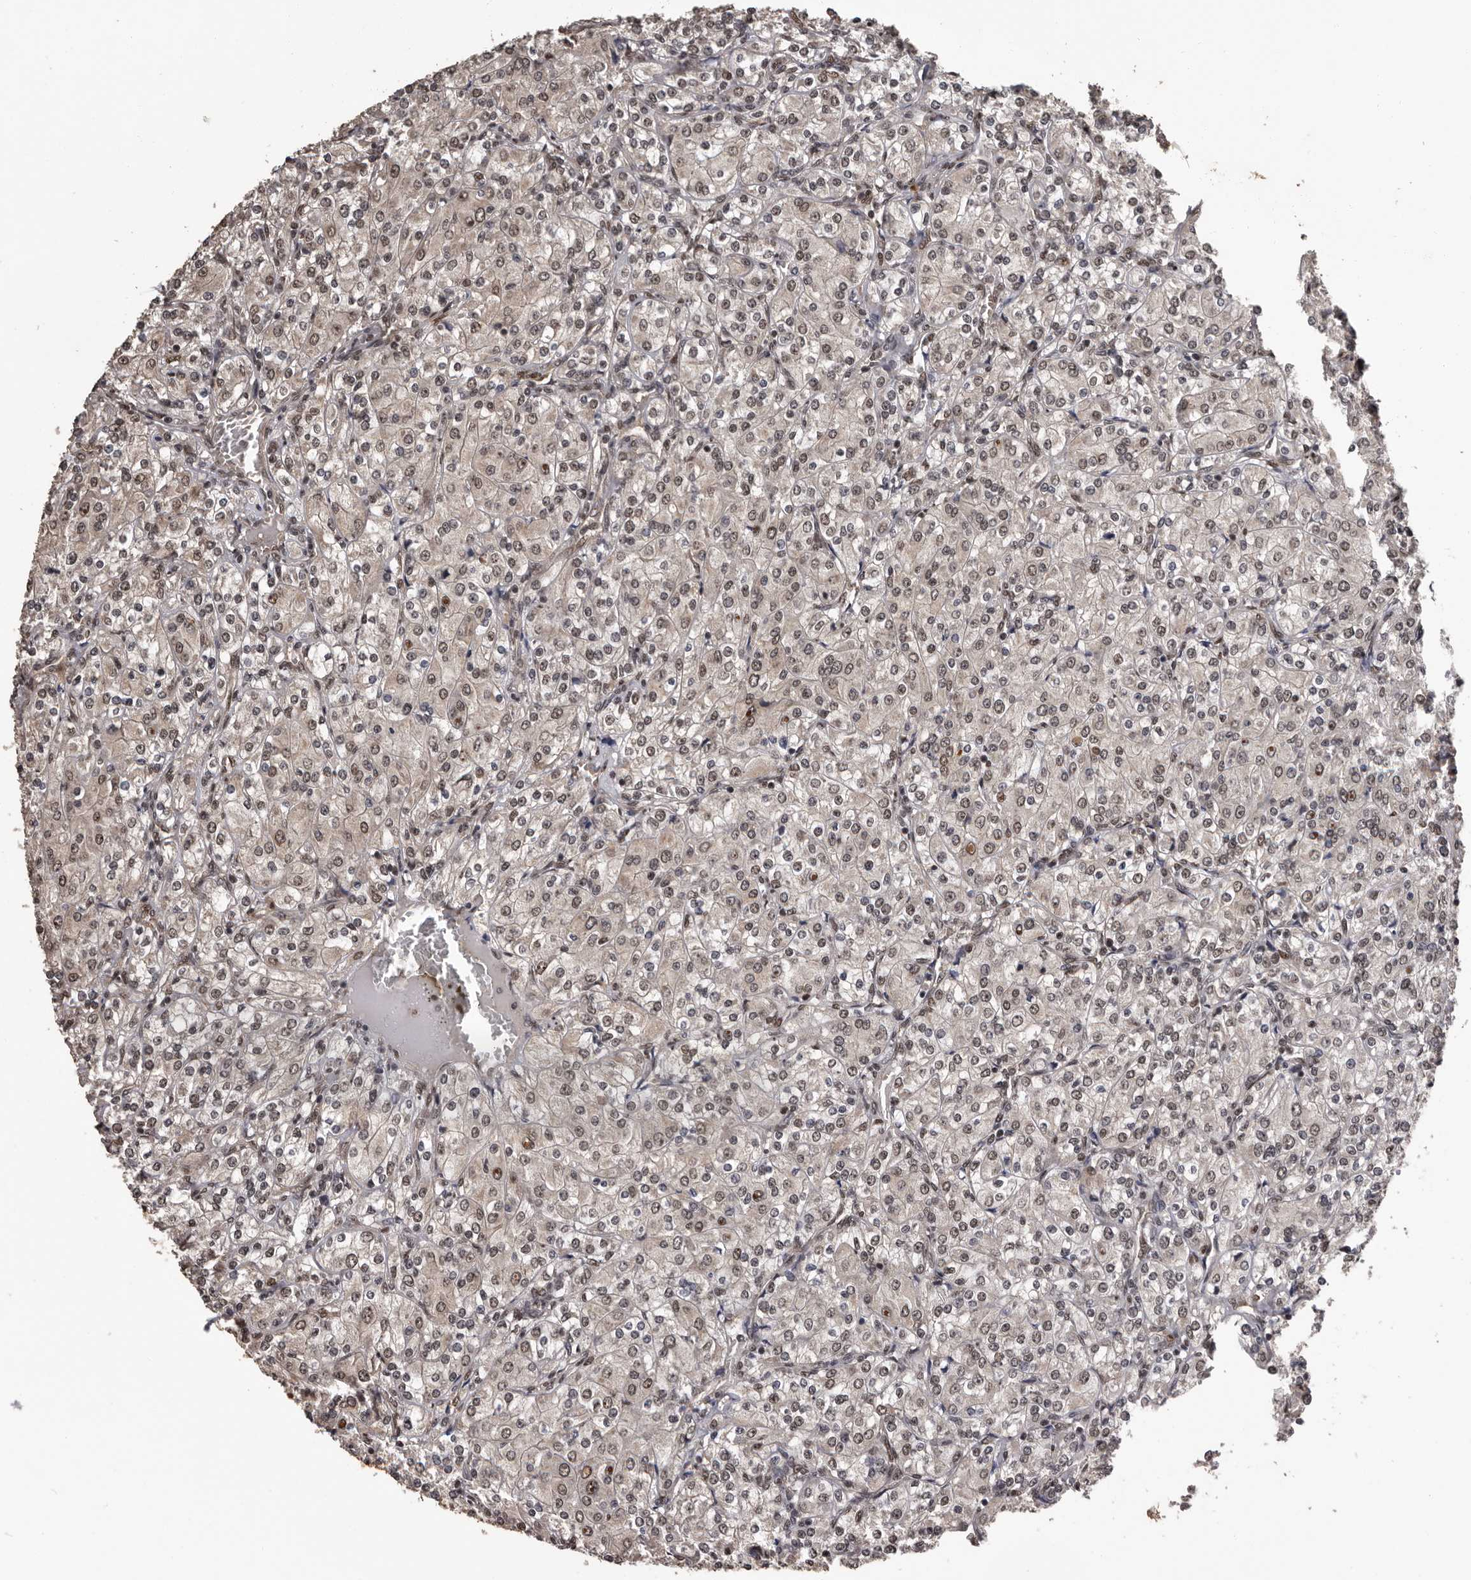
{"staining": {"intensity": "weak", "quantity": "25%-75%", "location": "nuclear"}, "tissue": "renal cancer", "cell_type": "Tumor cells", "image_type": "cancer", "snomed": [{"axis": "morphology", "description": "Adenocarcinoma, NOS"}, {"axis": "topography", "description": "Kidney"}], "caption": "Immunohistochemical staining of renal cancer exhibits low levels of weak nuclear positivity in about 25%-75% of tumor cells.", "gene": "VPS37A", "patient": {"sex": "male", "age": 77}}